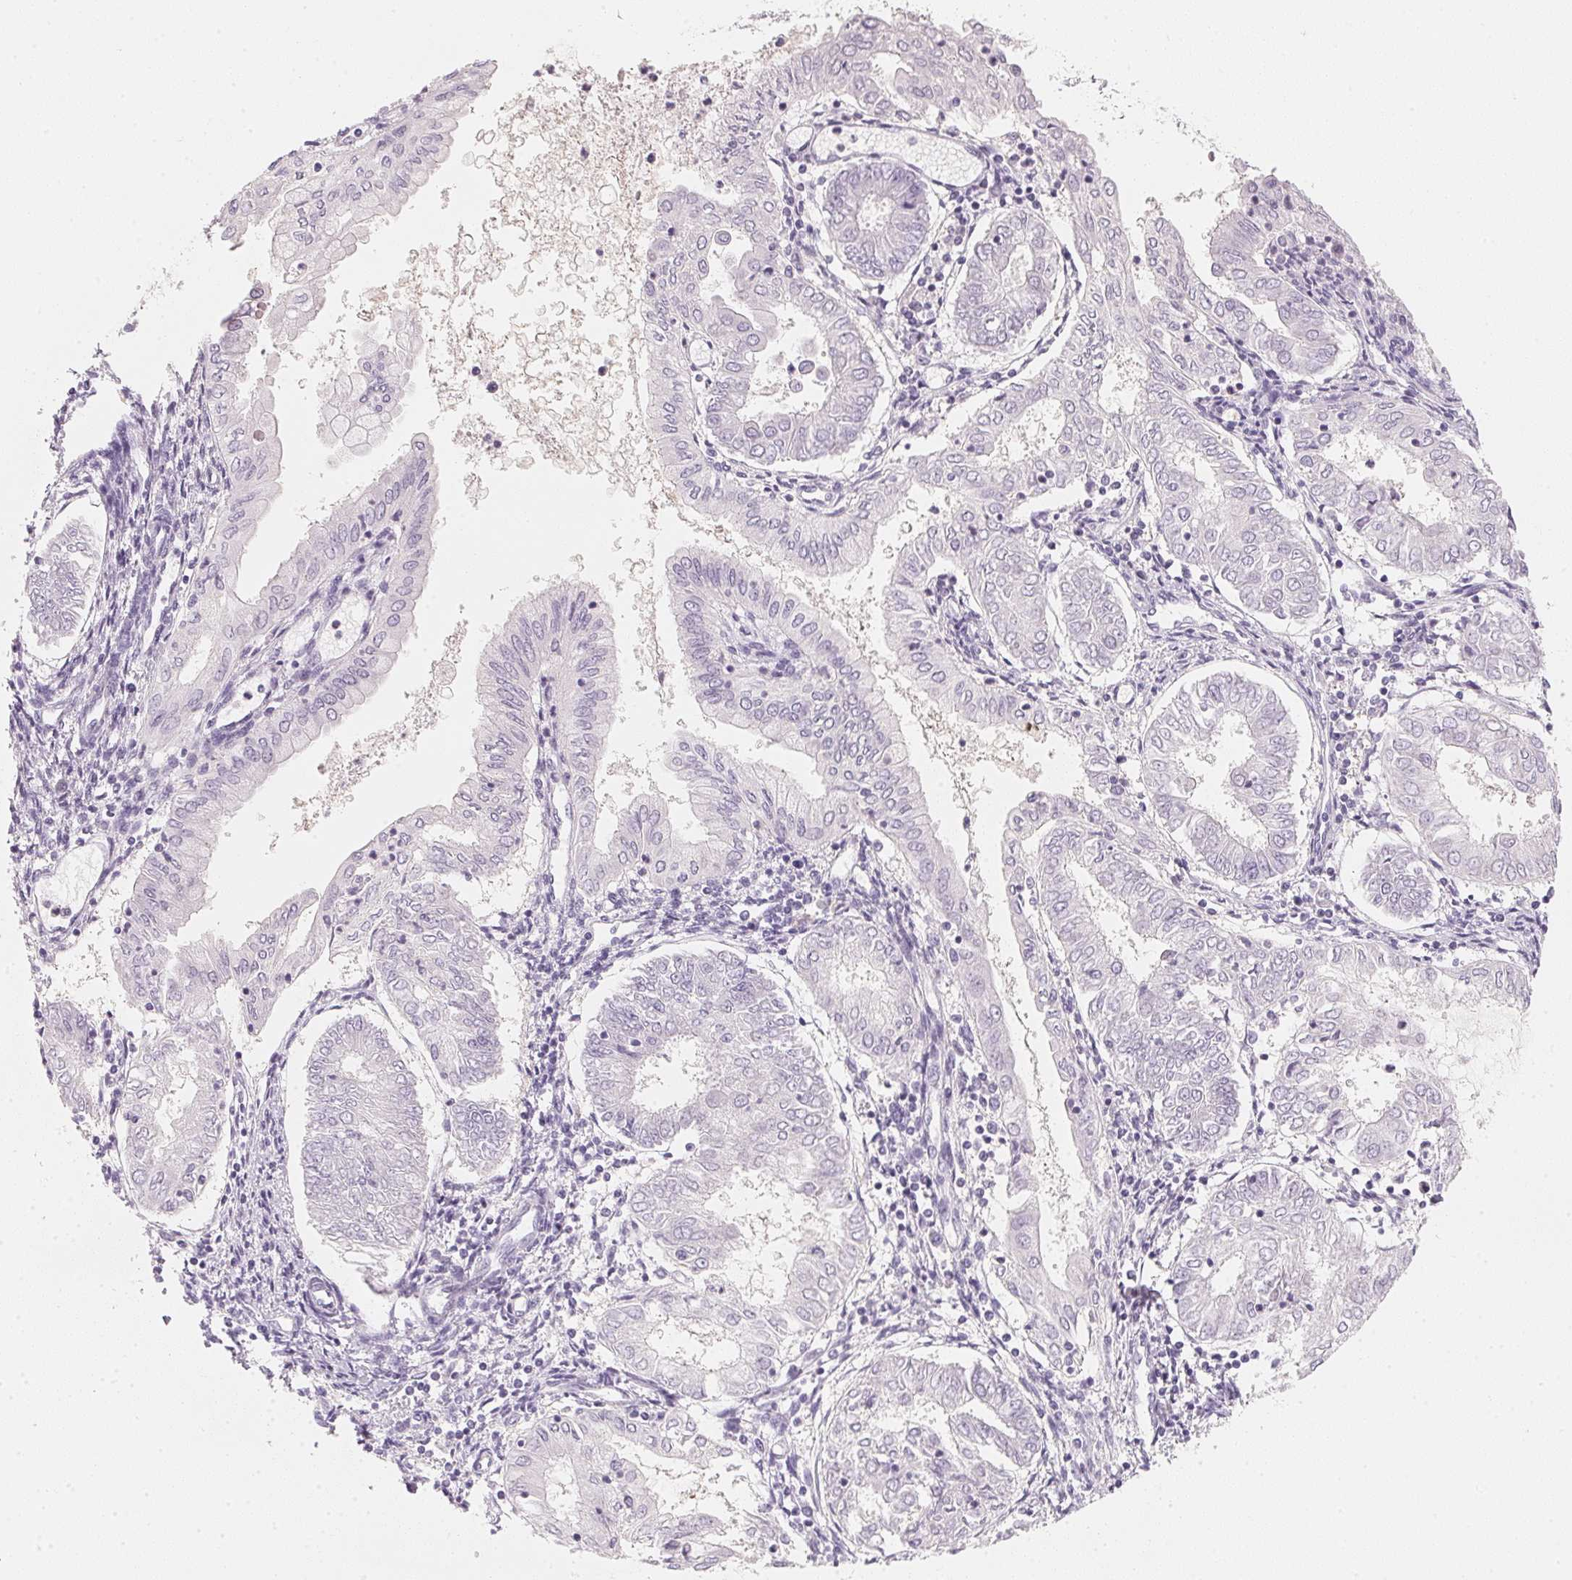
{"staining": {"intensity": "negative", "quantity": "none", "location": "none"}, "tissue": "endometrial cancer", "cell_type": "Tumor cells", "image_type": "cancer", "snomed": [{"axis": "morphology", "description": "Adenocarcinoma, NOS"}, {"axis": "topography", "description": "Endometrium"}], "caption": "This is an immunohistochemistry (IHC) histopathology image of human endometrial cancer (adenocarcinoma). There is no positivity in tumor cells.", "gene": "CFAP276", "patient": {"sex": "female", "age": 68}}